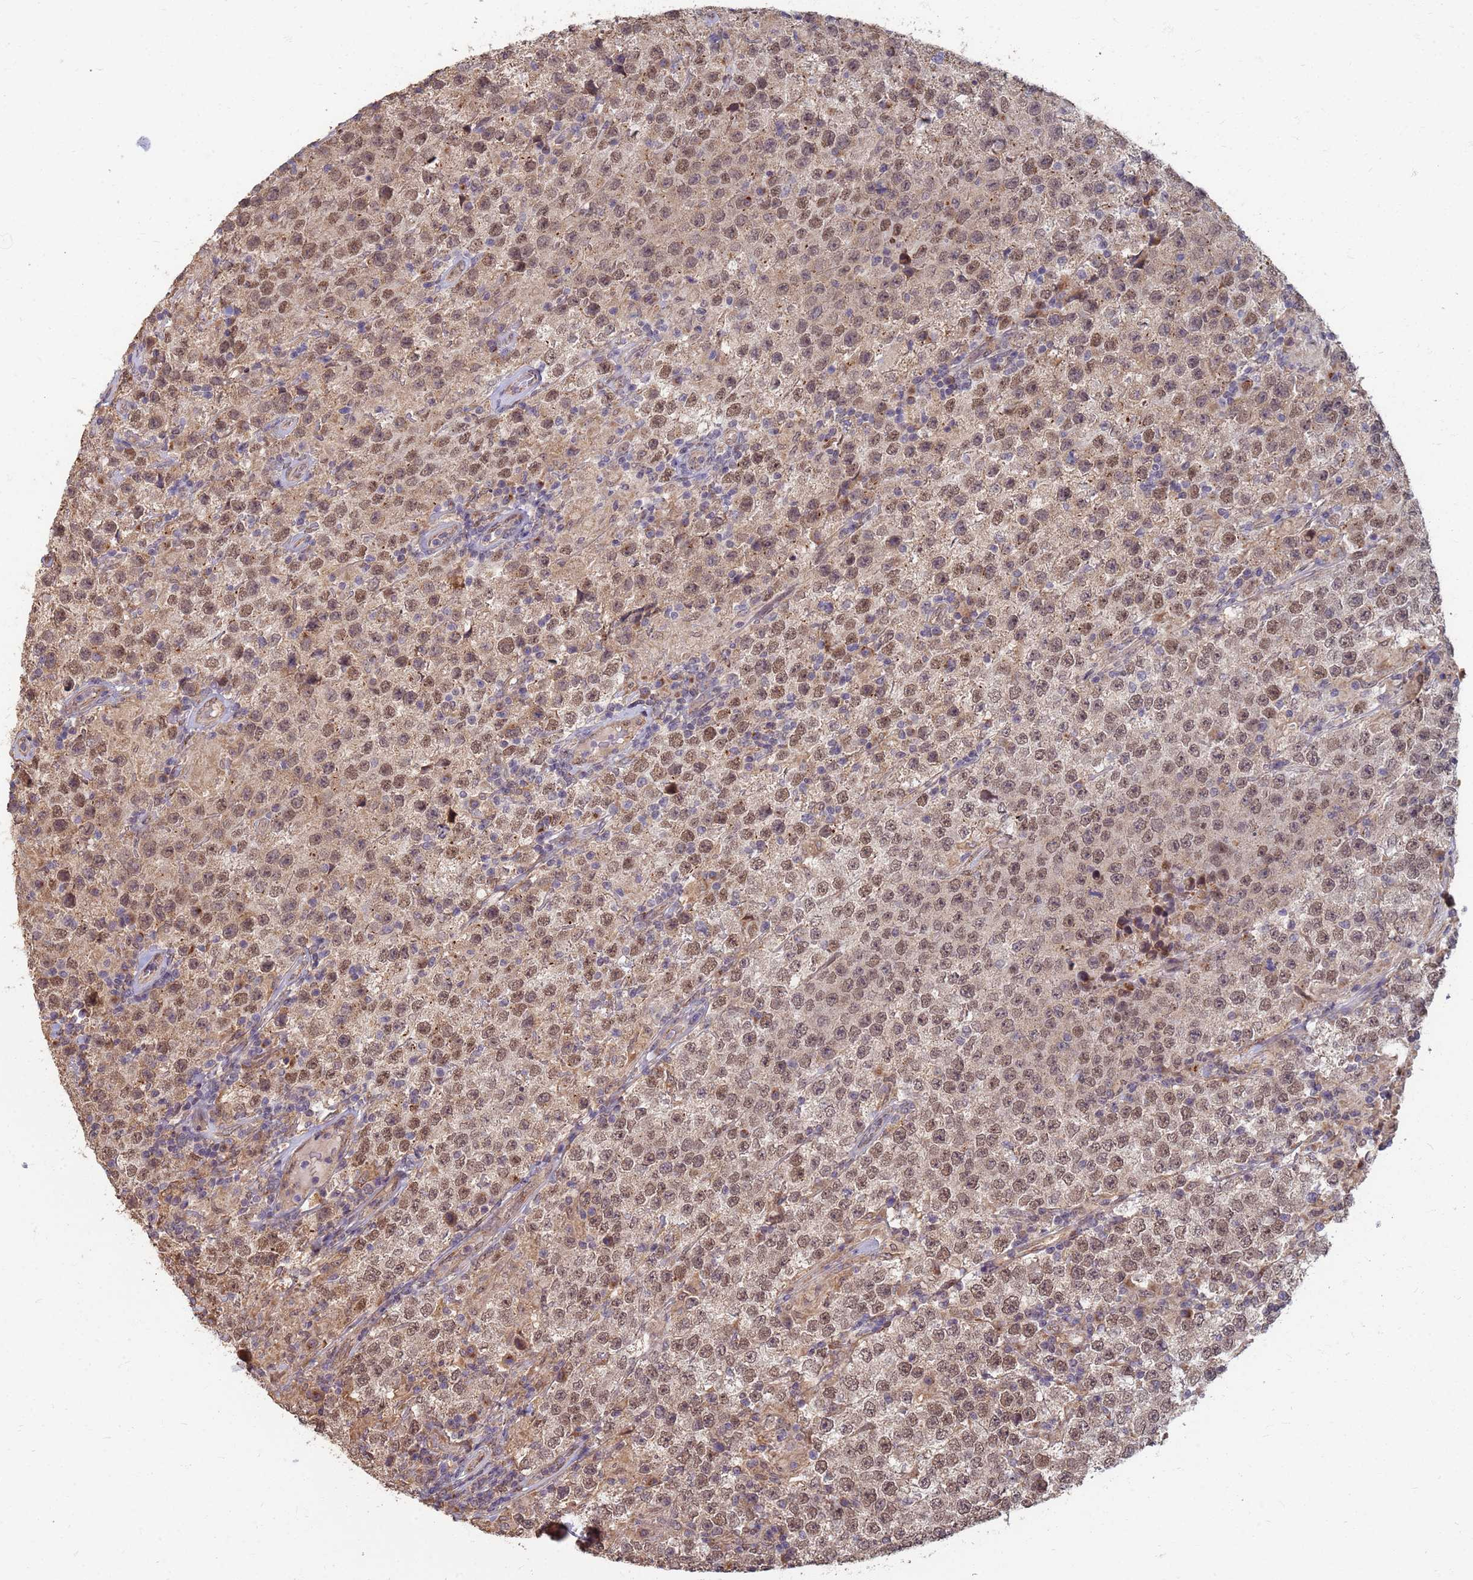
{"staining": {"intensity": "moderate", "quantity": ">75%", "location": "nuclear"}, "tissue": "testis cancer", "cell_type": "Tumor cells", "image_type": "cancer", "snomed": [{"axis": "morphology", "description": "Seminoma, NOS"}, {"axis": "morphology", "description": "Carcinoma, Embryonal, NOS"}, {"axis": "topography", "description": "Testis"}], "caption": "Testis seminoma stained with DAB IHC reveals medium levels of moderate nuclear expression in about >75% of tumor cells.", "gene": "ITGB4", "patient": {"sex": "male", "age": 41}}